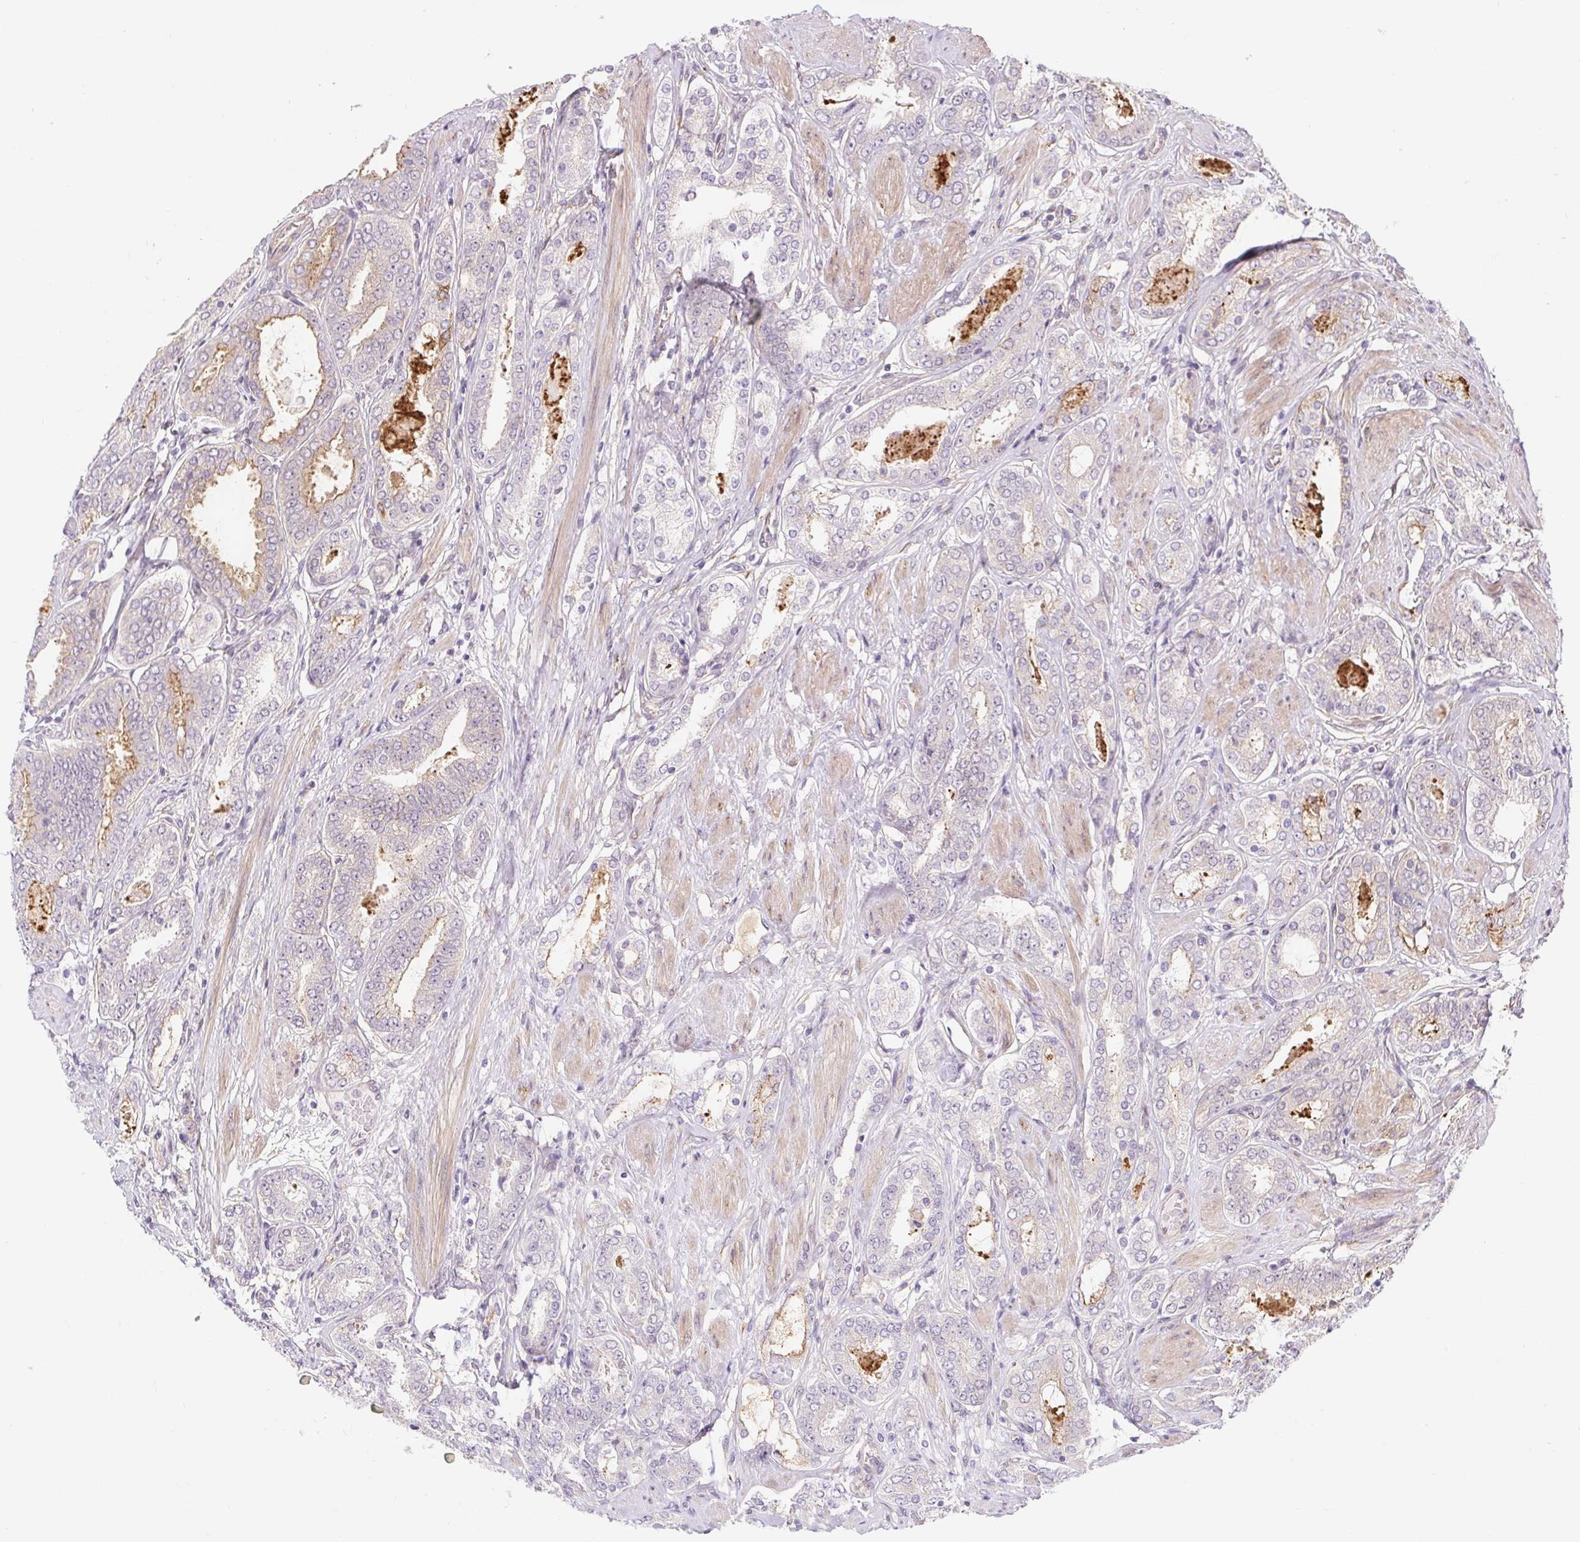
{"staining": {"intensity": "negative", "quantity": "none", "location": "none"}, "tissue": "prostate cancer", "cell_type": "Tumor cells", "image_type": "cancer", "snomed": [{"axis": "morphology", "description": "Adenocarcinoma, High grade"}, {"axis": "topography", "description": "Prostate"}], "caption": "Tumor cells show no significant expression in prostate cancer (high-grade adenocarcinoma).", "gene": "LYPD5", "patient": {"sex": "male", "age": 63}}